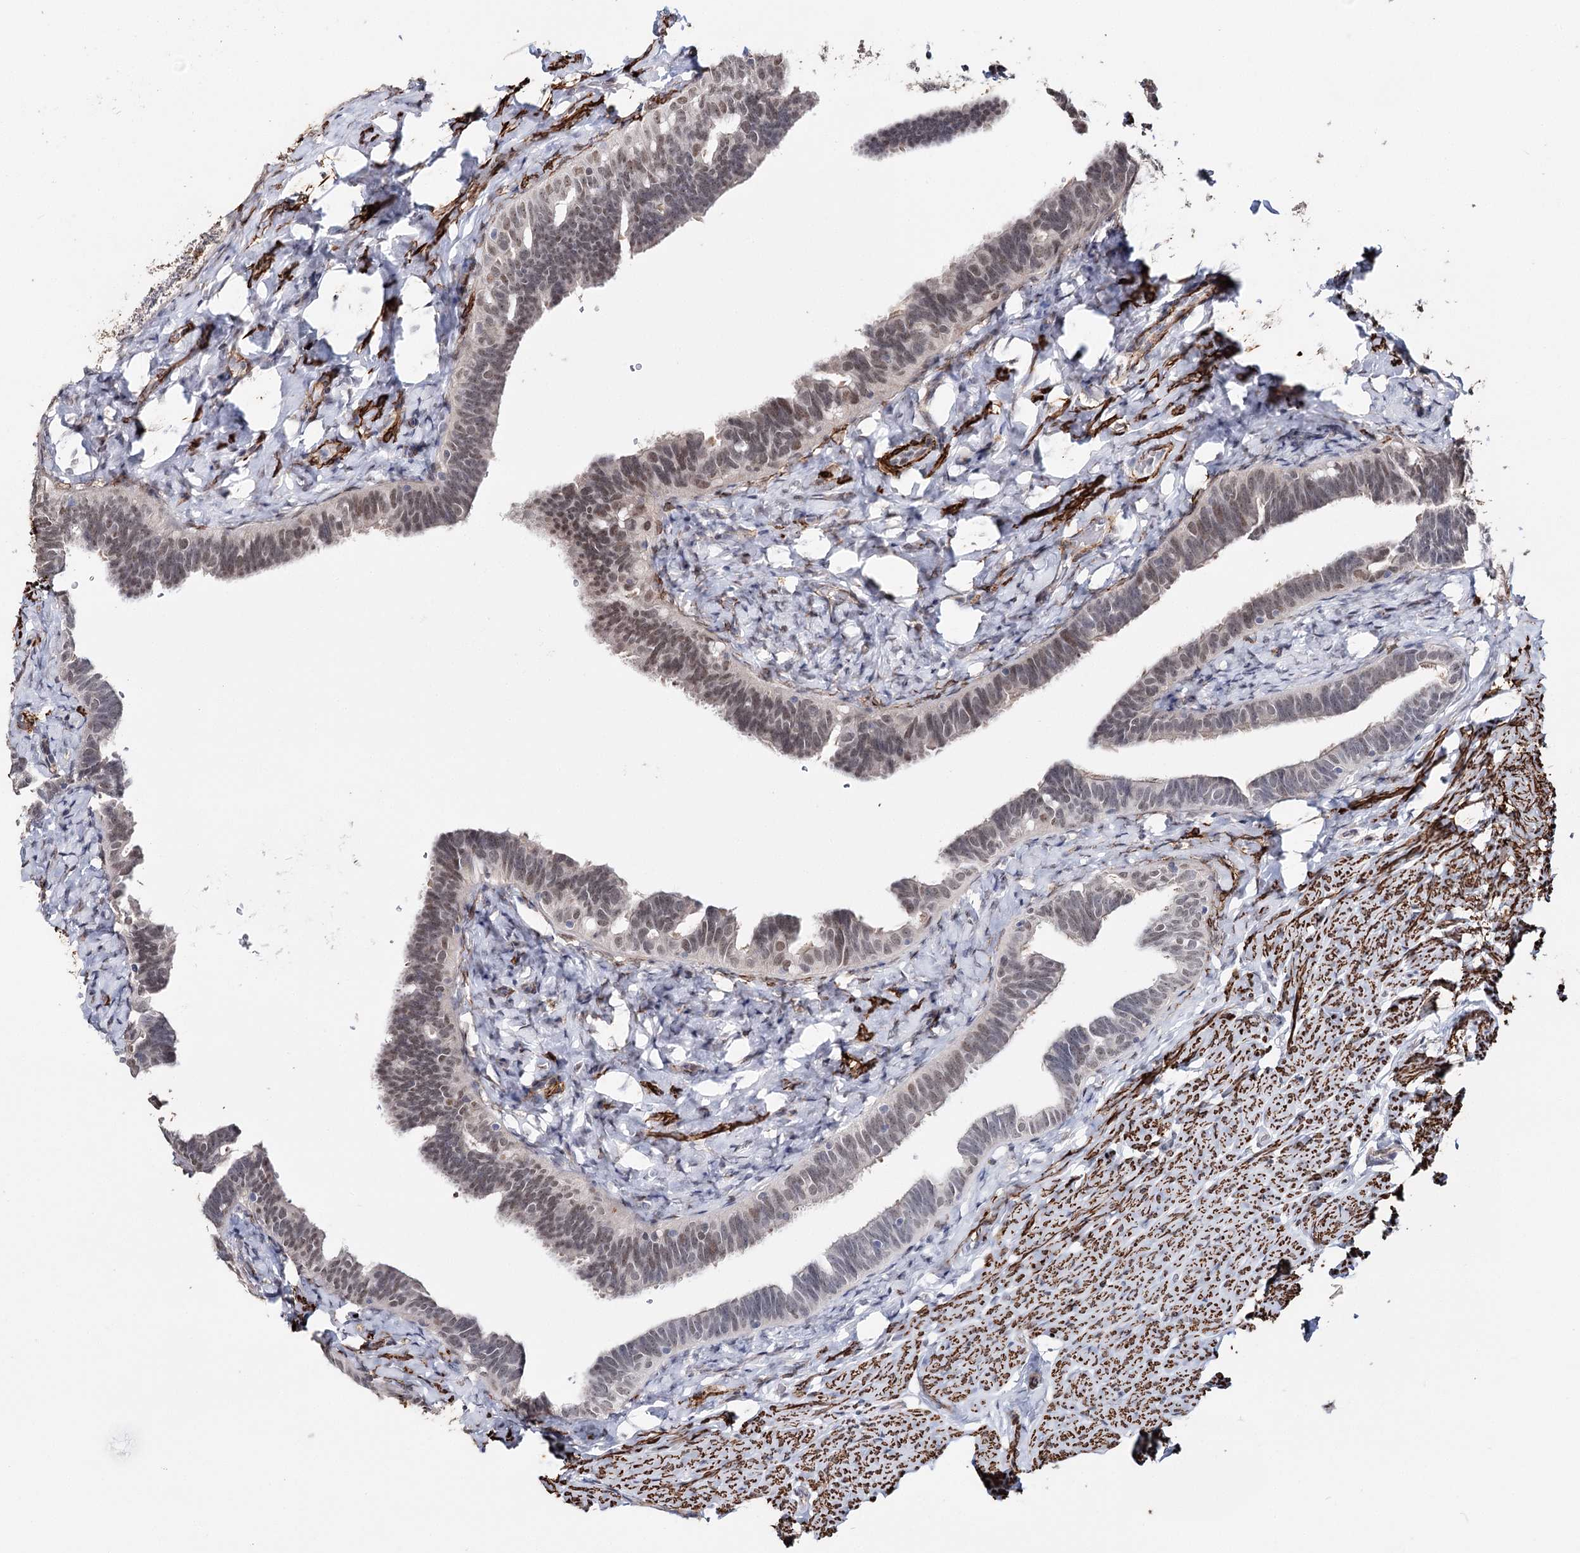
{"staining": {"intensity": "weak", "quantity": "25%-75%", "location": "nuclear"}, "tissue": "fallopian tube", "cell_type": "Glandular cells", "image_type": "normal", "snomed": [{"axis": "morphology", "description": "Normal tissue, NOS"}, {"axis": "topography", "description": "Fallopian tube"}], "caption": "Immunohistochemistry (IHC) micrograph of normal fallopian tube: fallopian tube stained using IHC exhibits low levels of weak protein expression localized specifically in the nuclear of glandular cells, appearing as a nuclear brown color.", "gene": "CFAP46", "patient": {"sex": "female", "age": 39}}